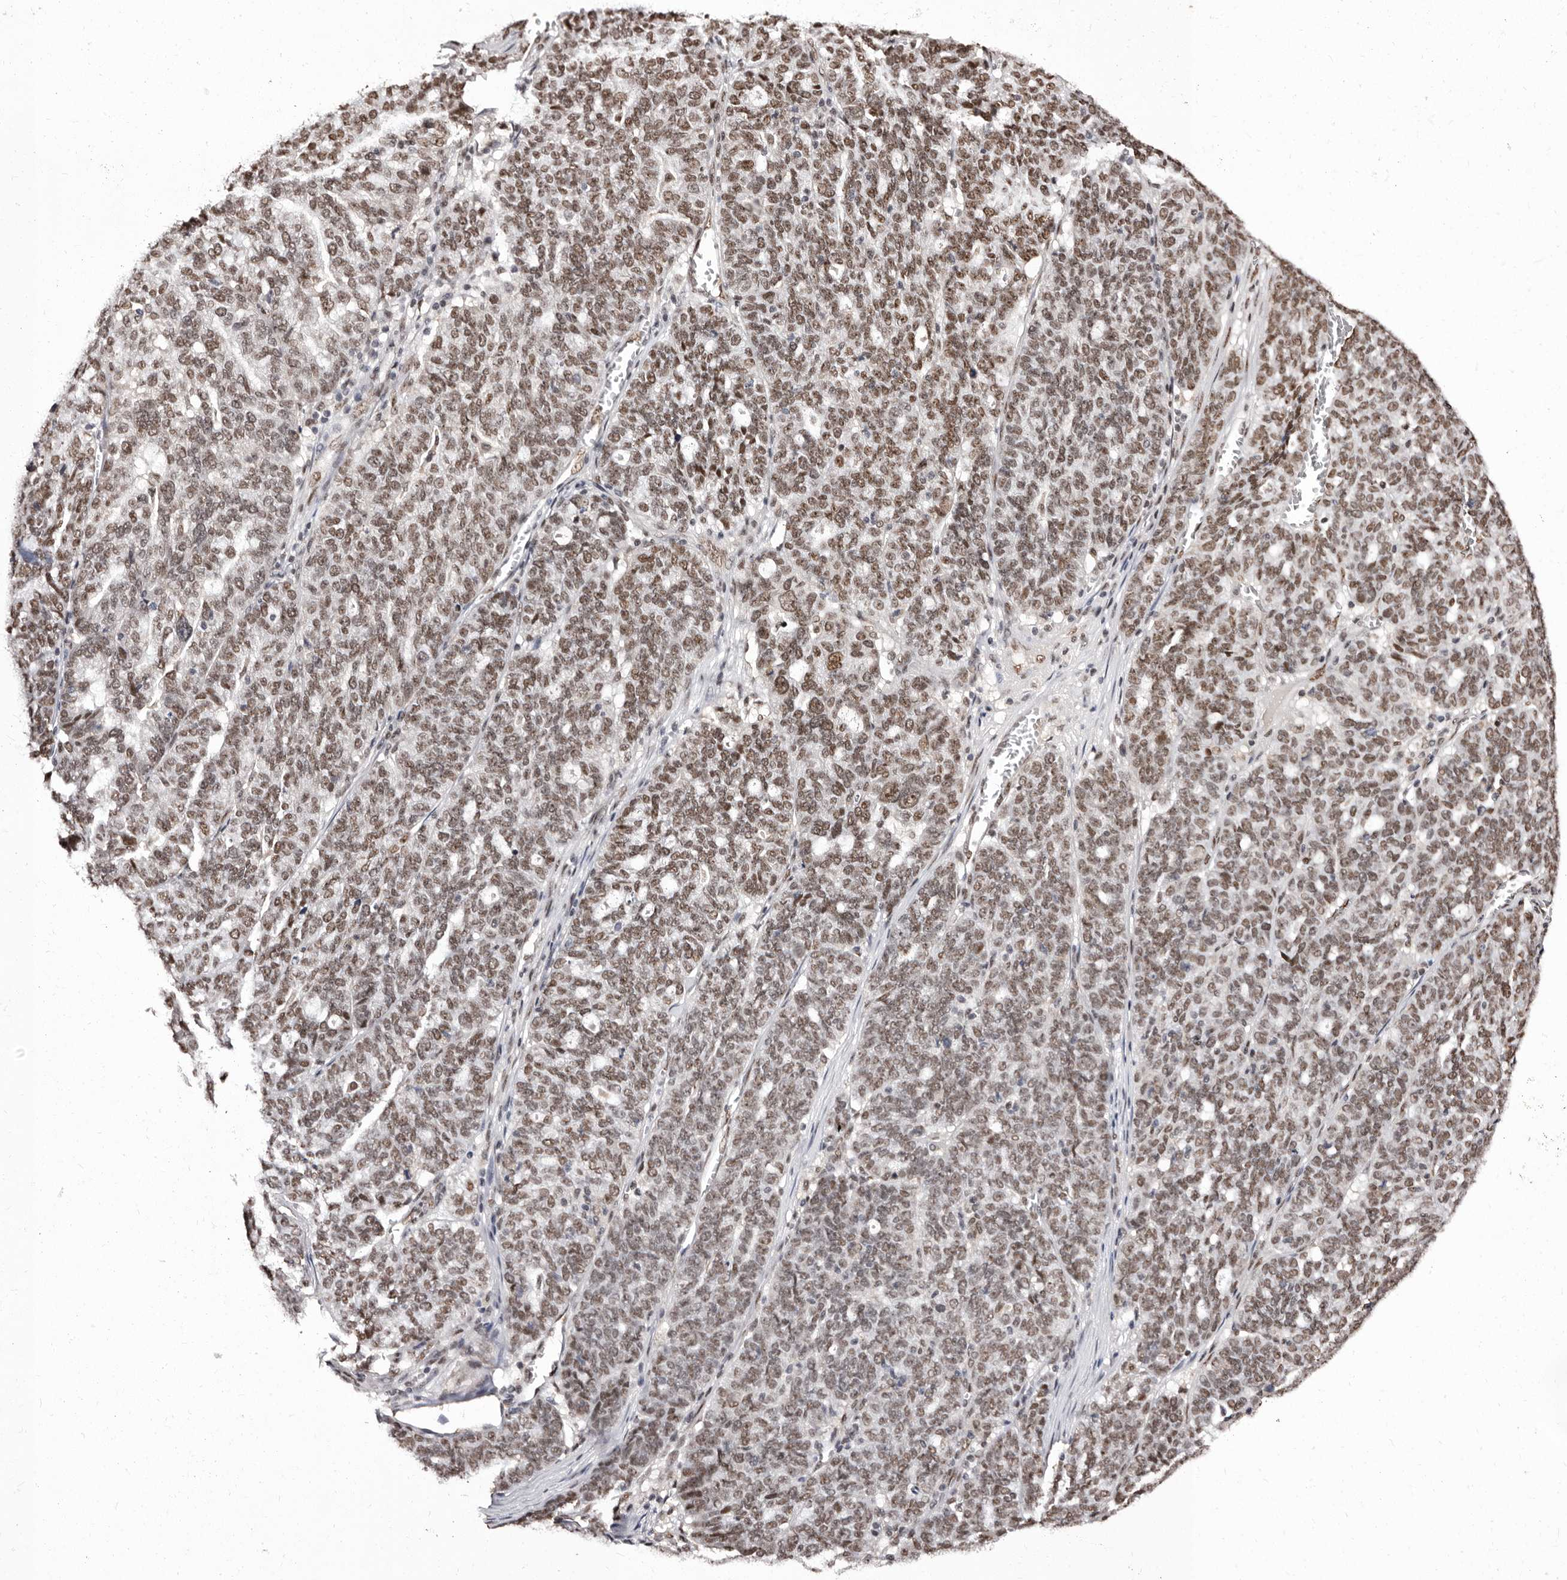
{"staining": {"intensity": "moderate", "quantity": ">75%", "location": "nuclear"}, "tissue": "ovarian cancer", "cell_type": "Tumor cells", "image_type": "cancer", "snomed": [{"axis": "morphology", "description": "Cystadenocarcinoma, serous, NOS"}, {"axis": "topography", "description": "Ovary"}], "caption": "Immunohistochemical staining of human ovarian cancer (serous cystadenocarcinoma) reveals medium levels of moderate nuclear staining in about >75% of tumor cells. Immunohistochemistry (ihc) stains the protein in brown and the nuclei are stained blue.", "gene": "ANAPC11", "patient": {"sex": "female", "age": 59}}